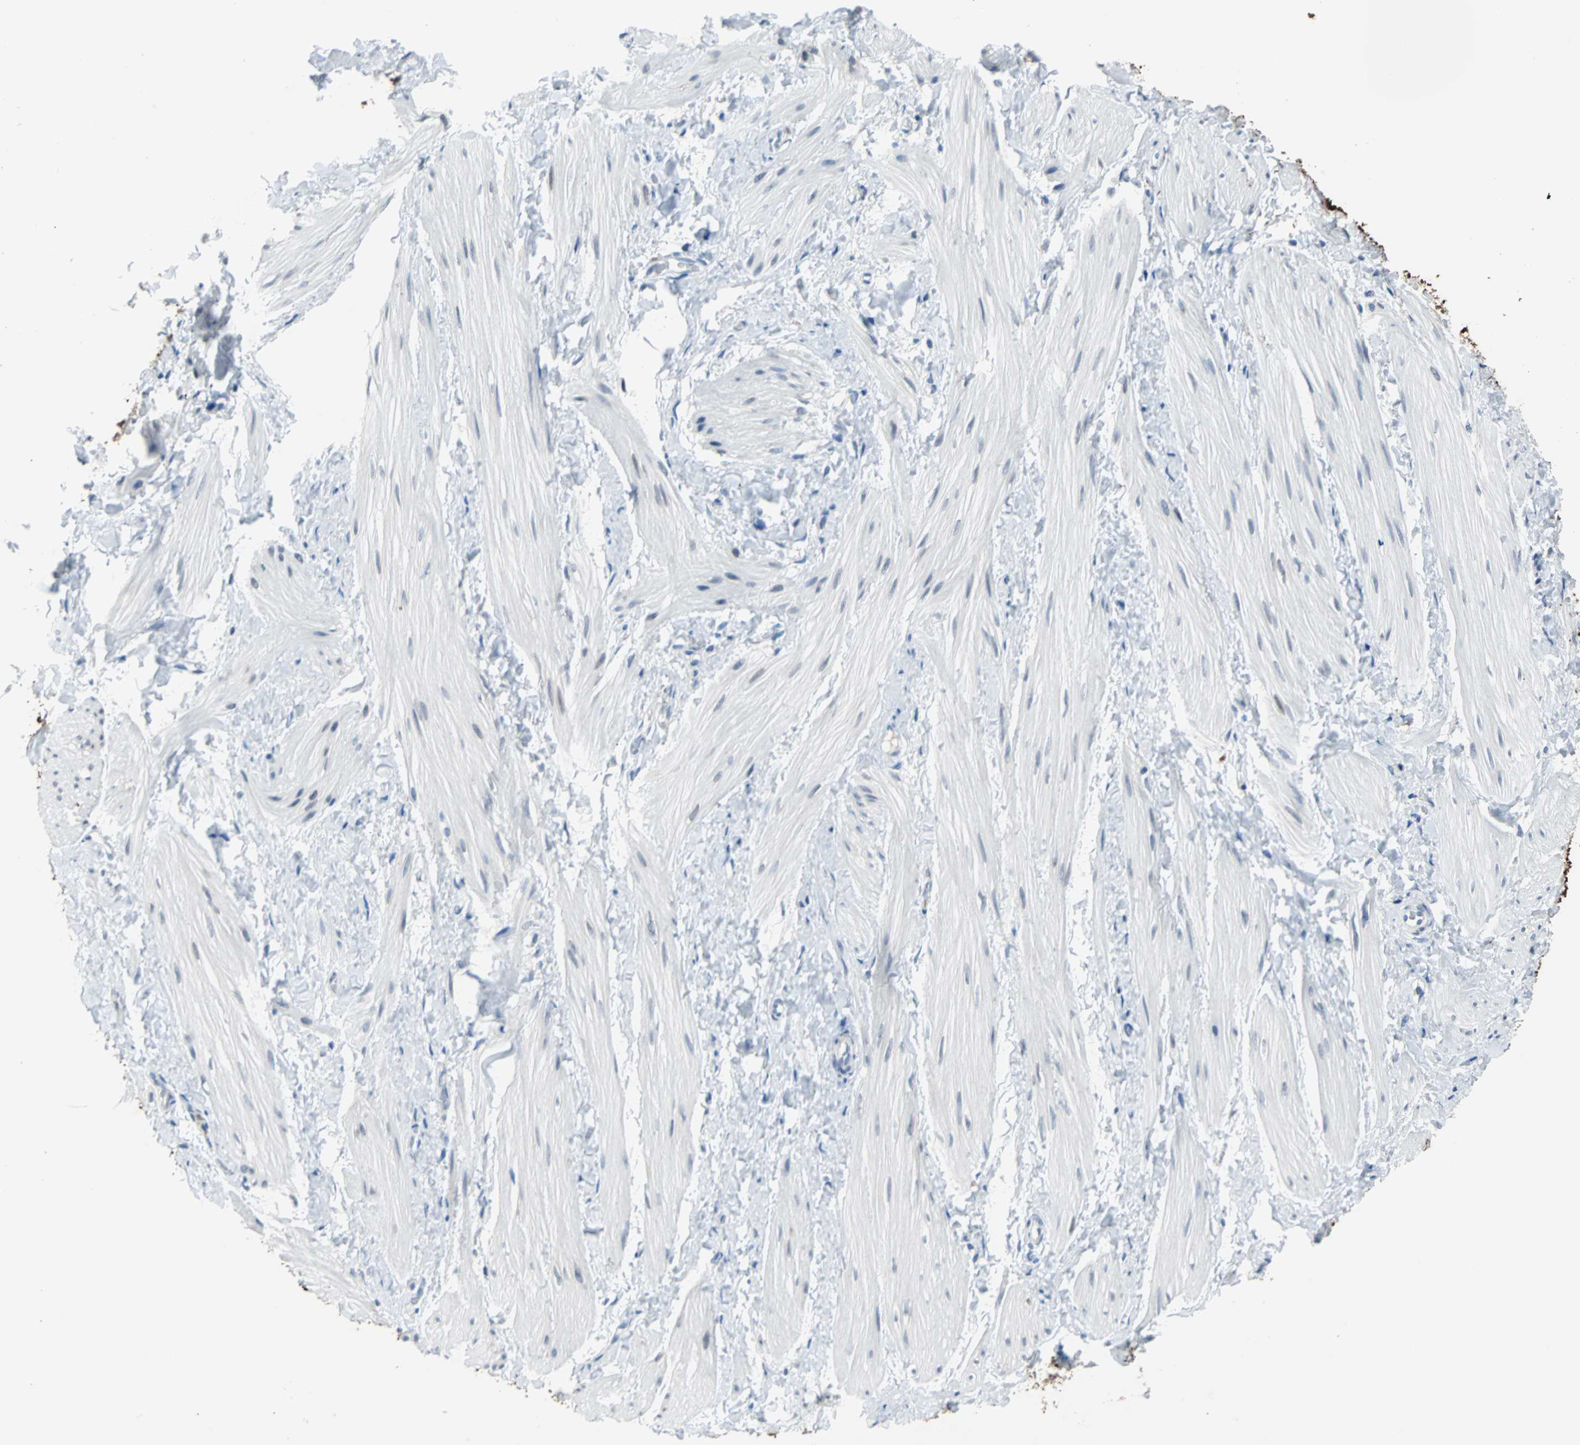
{"staining": {"intensity": "negative", "quantity": "none", "location": "none"}, "tissue": "smooth muscle", "cell_type": "Smooth muscle cells", "image_type": "normal", "snomed": [{"axis": "morphology", "description": "Normal tissue, NOS"}, {"axis": "topography", "description": "Smooth muscle"}], "caption": "An image of smooth muscle stained for a protein reveals no brown staining in smooth muscle cells. (DAB immunohistochemistry (IHC) with hematoxylin counter stain).", "gene": "KRT7", "patient": {"sex": "male", "age": 16}}